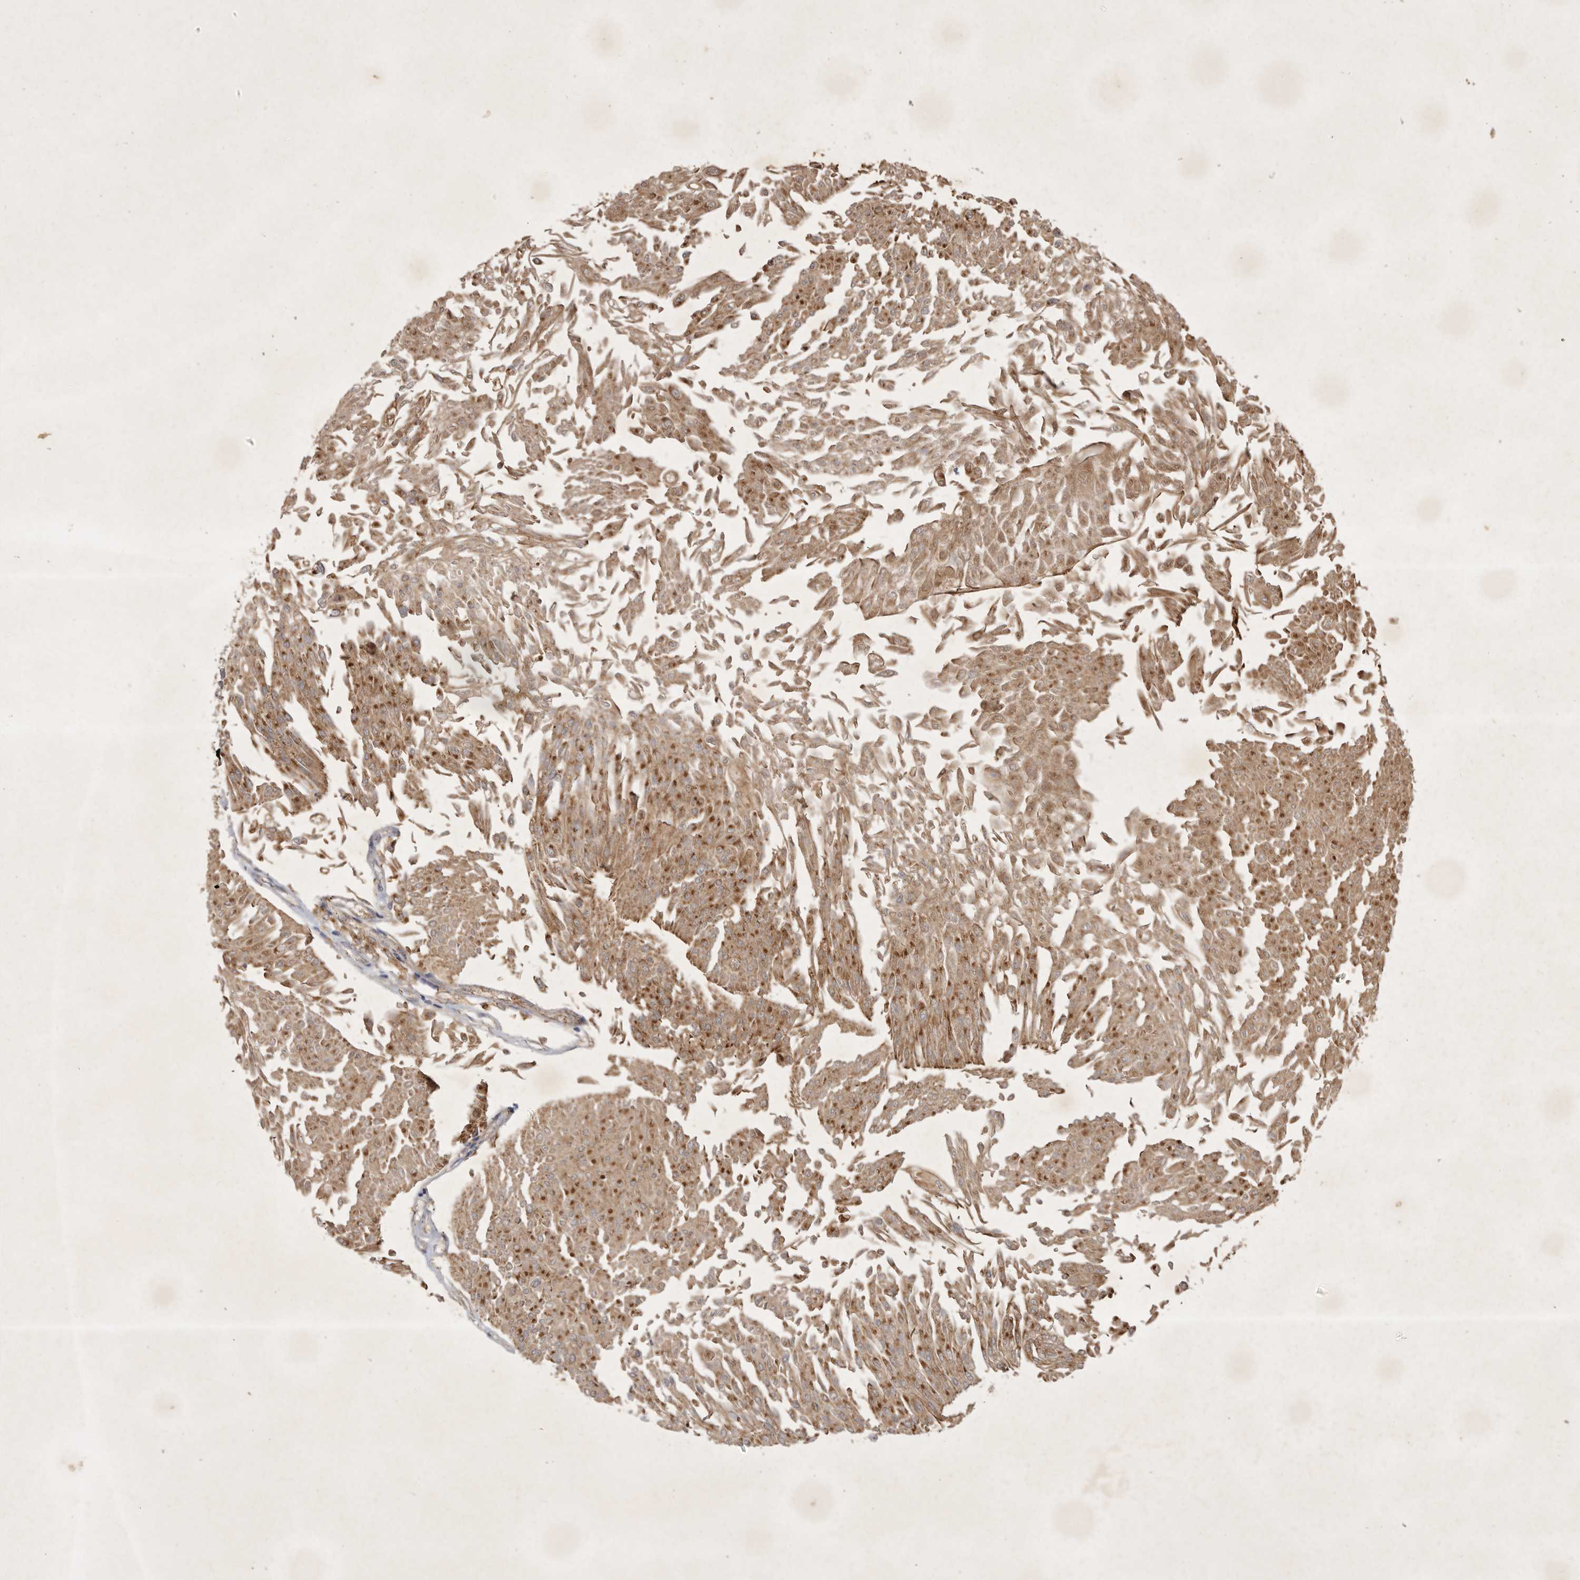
{"staining": {"intensity": "moderate", "quantity": ">75%", "location": "cytoplasmic/membranous"}, "tissue": "urothelial cancer", "cell_type": "Tumor cells", "image_type": "cancer", "snomed": [{"axis": "morphology", "description": "Urothelial carcinoma, Low grade"}, {"axis": "topography", "description": "Urinary bladder"}], "caption": "Urothelial cancer was stained to show a protein in brown. There is medium levels of moderate cytoplasmic/membranous positivity in approximately >75% of tumor cells.", "gene": "MRPL41", "patient": {"sex": "male", "age": 67}}